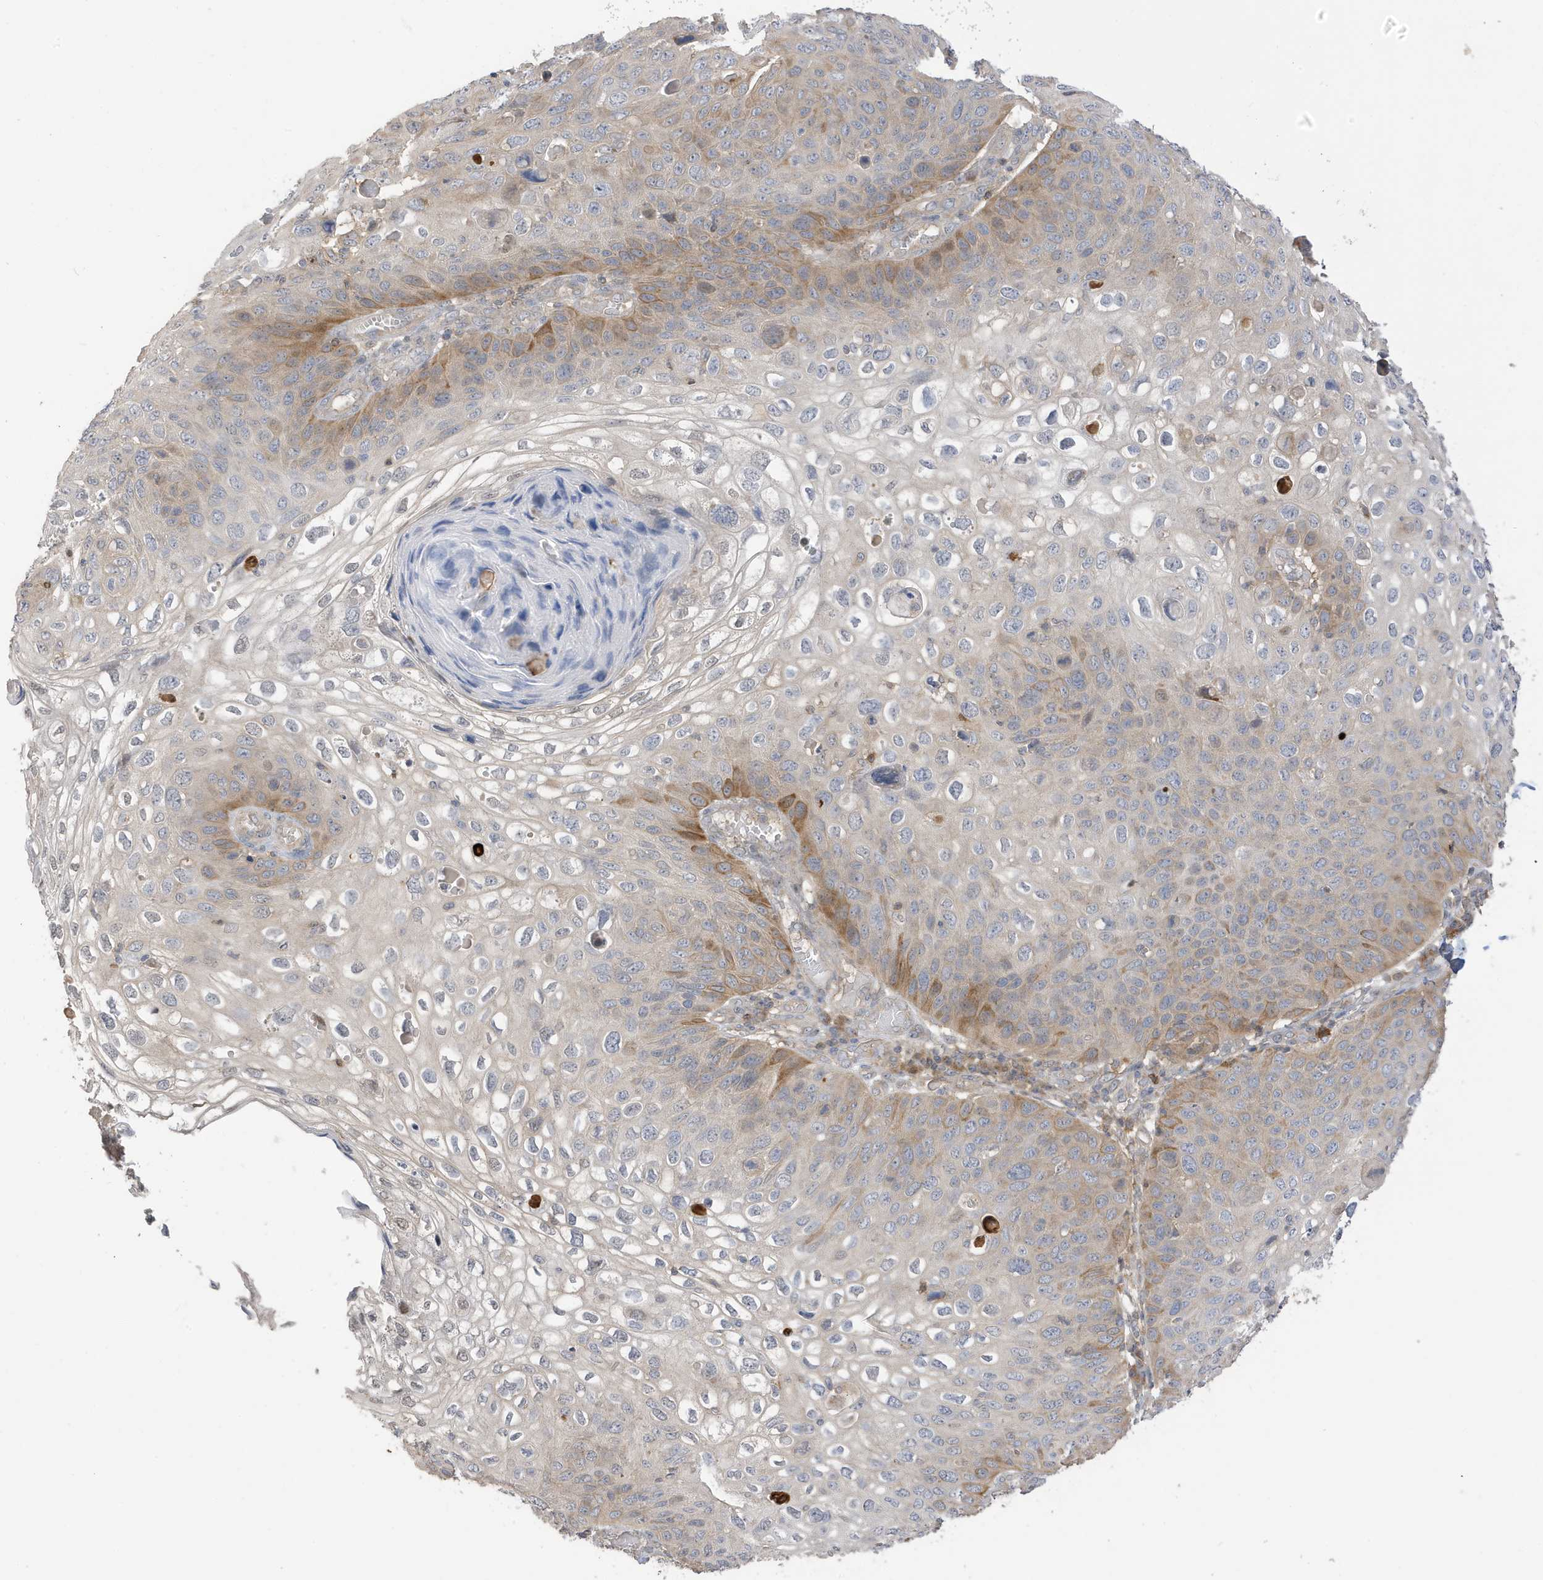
{"staining": {"intensity": "moderate", "quantity": "<25%", "location": "cytoplasmic/membranous"}, "tissue": "skin cancer", "cell_type": "Tumor cells", "image_type": "cancer", "snomed": [{"axis": "morphology", "description": "Squamous cell carcinoma, NOS"}, {"axis": "topography", "description": "Skin"}], "caption": "Protein expression analysis of human skin squamous cell carcinoma reveals moderate cytoplasmic/membranous expression in about <25% of tumor cells. (DAB (3,3'-diaminobenzidine) = brown stain, brightfield microscopy at high magnification).", "gene": "TAB3", "patient": {"sex": "female", "age": 90}}